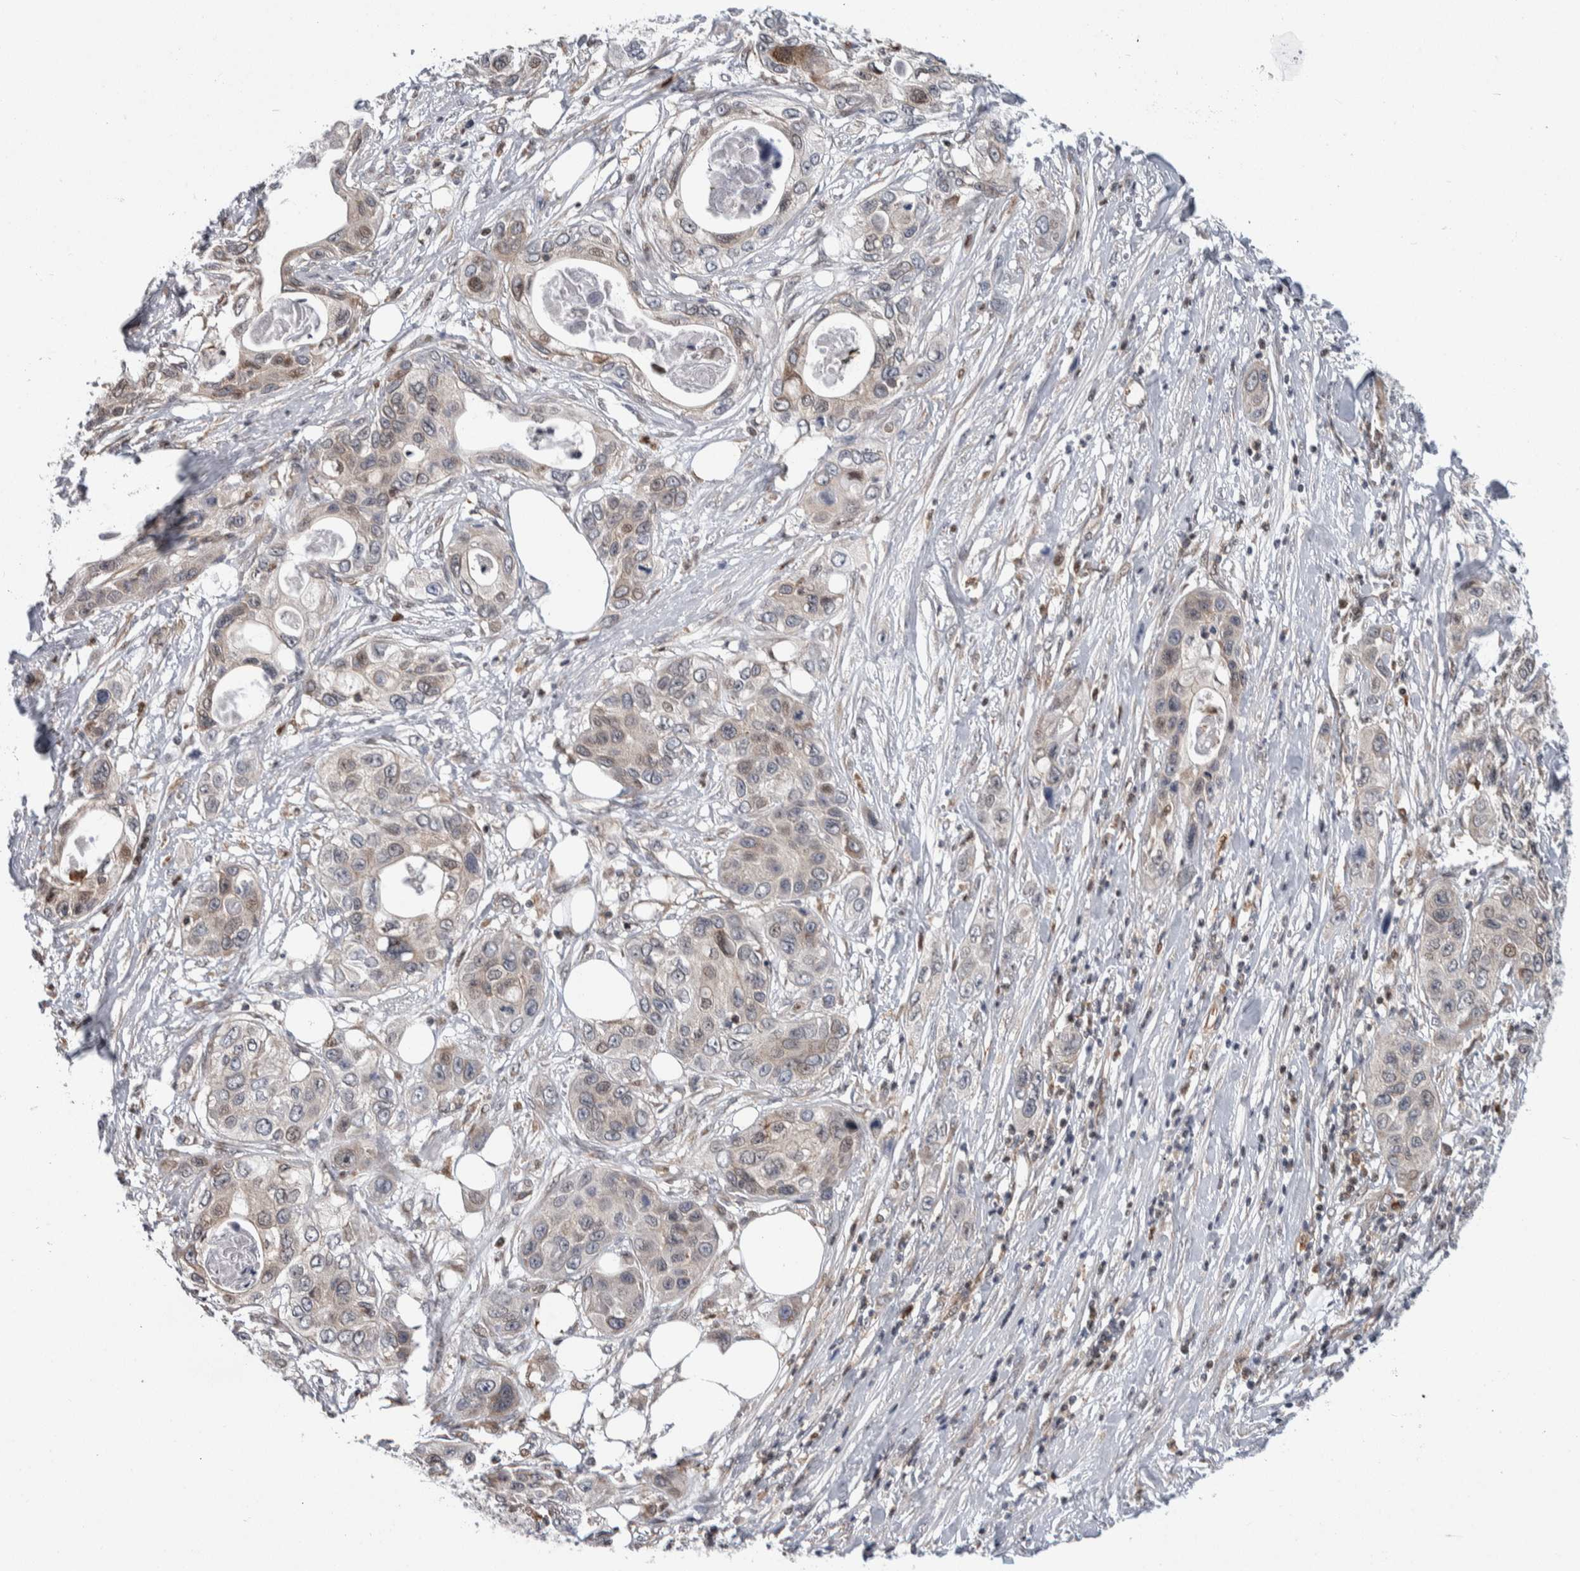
{"staining": {"intensity": "weak", "quantity": "<25%", "location": "cytoplasmic/membranous"}, "tissue": "pancreatic cancer", "cell_type": "Tumor cells", "image_type": "cancer", "snomed": [{"axis": "morphology", "description": "Adenocarcinoma, NOS"}, {"axis": "topography", "description": "Pancreas"}], "caption": "Human pancreatic cancer (adenocarcinoma) stained for a protein using immunohistochemistry (IHC) displays no positivity in tumor cells.", "gene": "PTPA", "patient": {"sex": "female", "age": 70}}